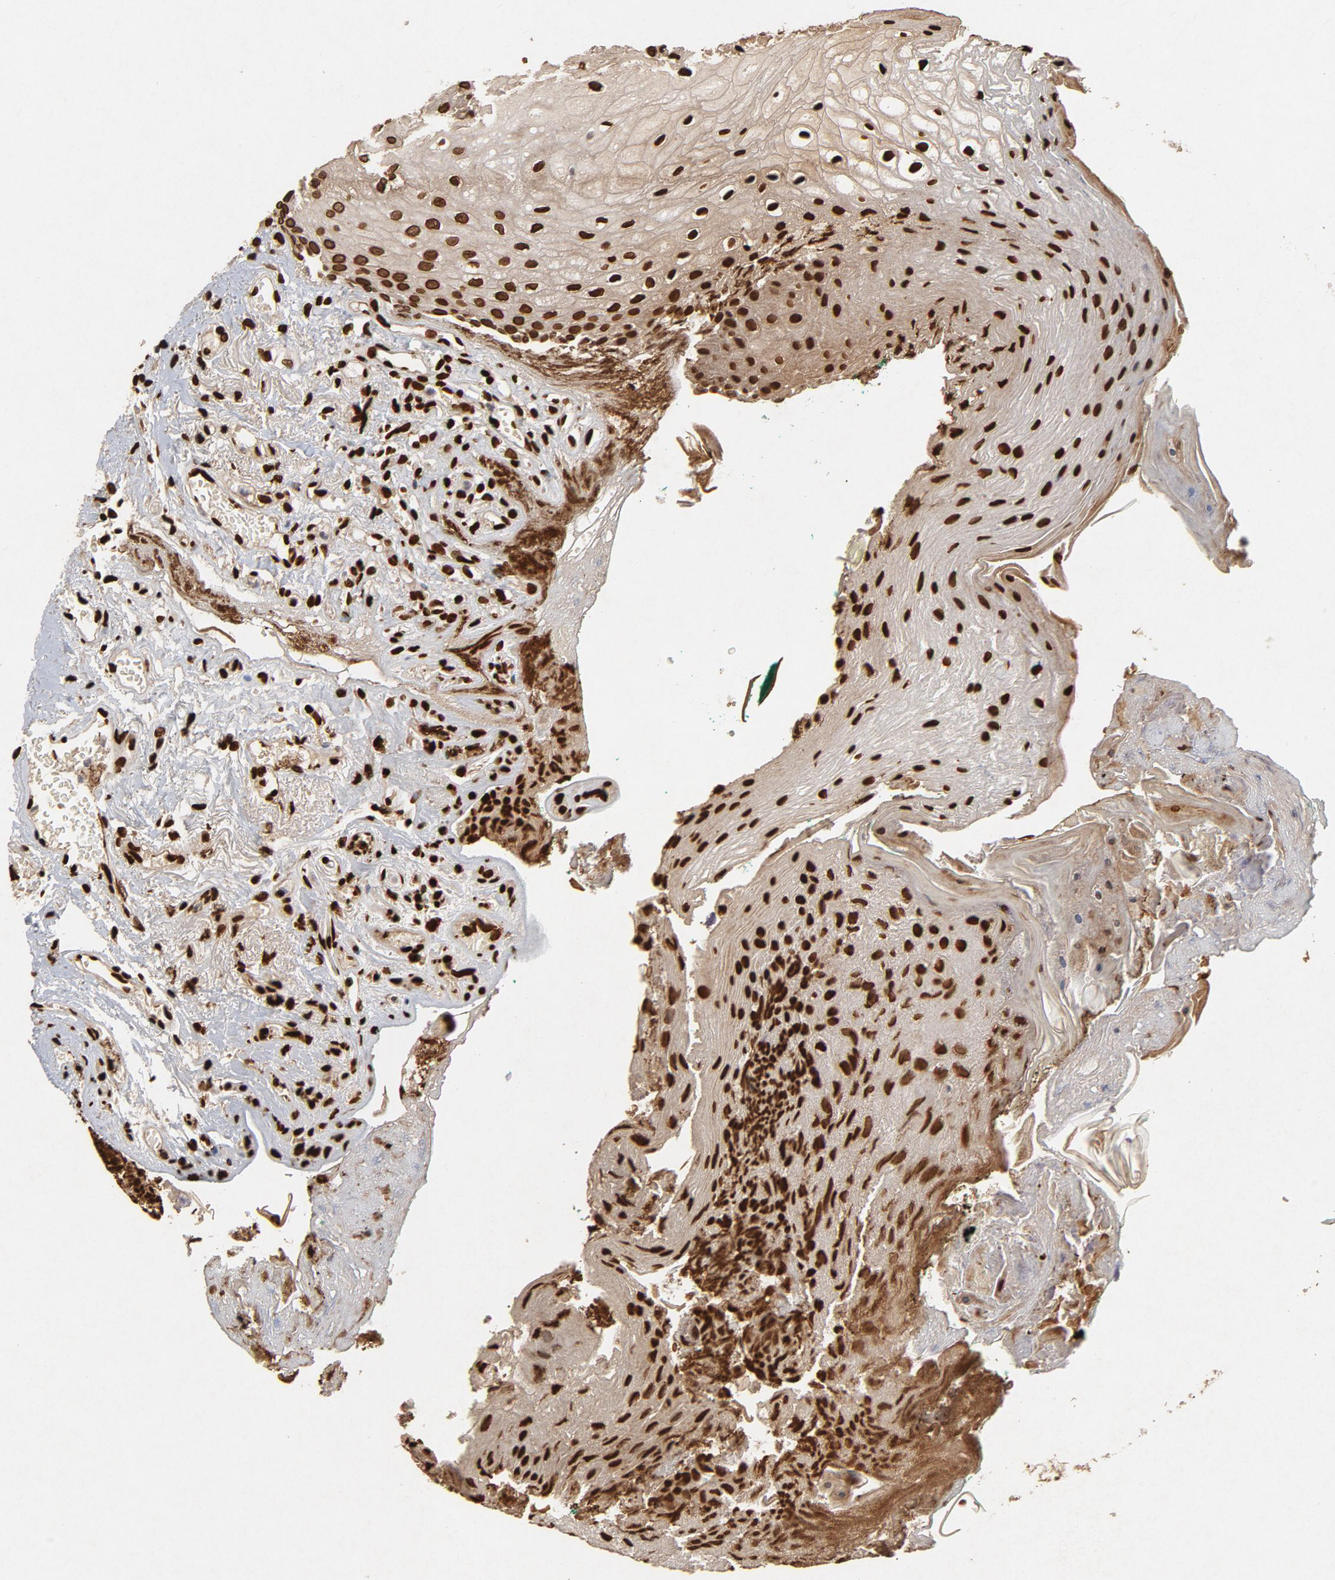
{"staining": {"intensity": "strong", "quantity": ">75%", "location": "cytoplasmic/membranous,nuclear"}, "tissue": "oral mucosa", "cell_type": "Squamous epithelial cells", "image_type": "normal", "snomed": [{"axis": "morphology", "description": "Normal tissue, NOS"}, {"axis": "morphology", "description": "Squamous cell carcinoma, NOS"}, {"axis": "topography", "description": "Skeletal muscle"}, {"axis": "topography", "description": "Oral tissue"}, {"axis": "topography", "description": "Head-Neck"}], "caption": "Immunohistochemistry (IHC) (DAB) staining of normal oral mucosa reveals strong cytoplasmic/membranous,nuclear protein staining in approximately >75% of squamous epithelial cells.", "gene": "LMNA", "patient": {"sex": "female", "age": 84}}